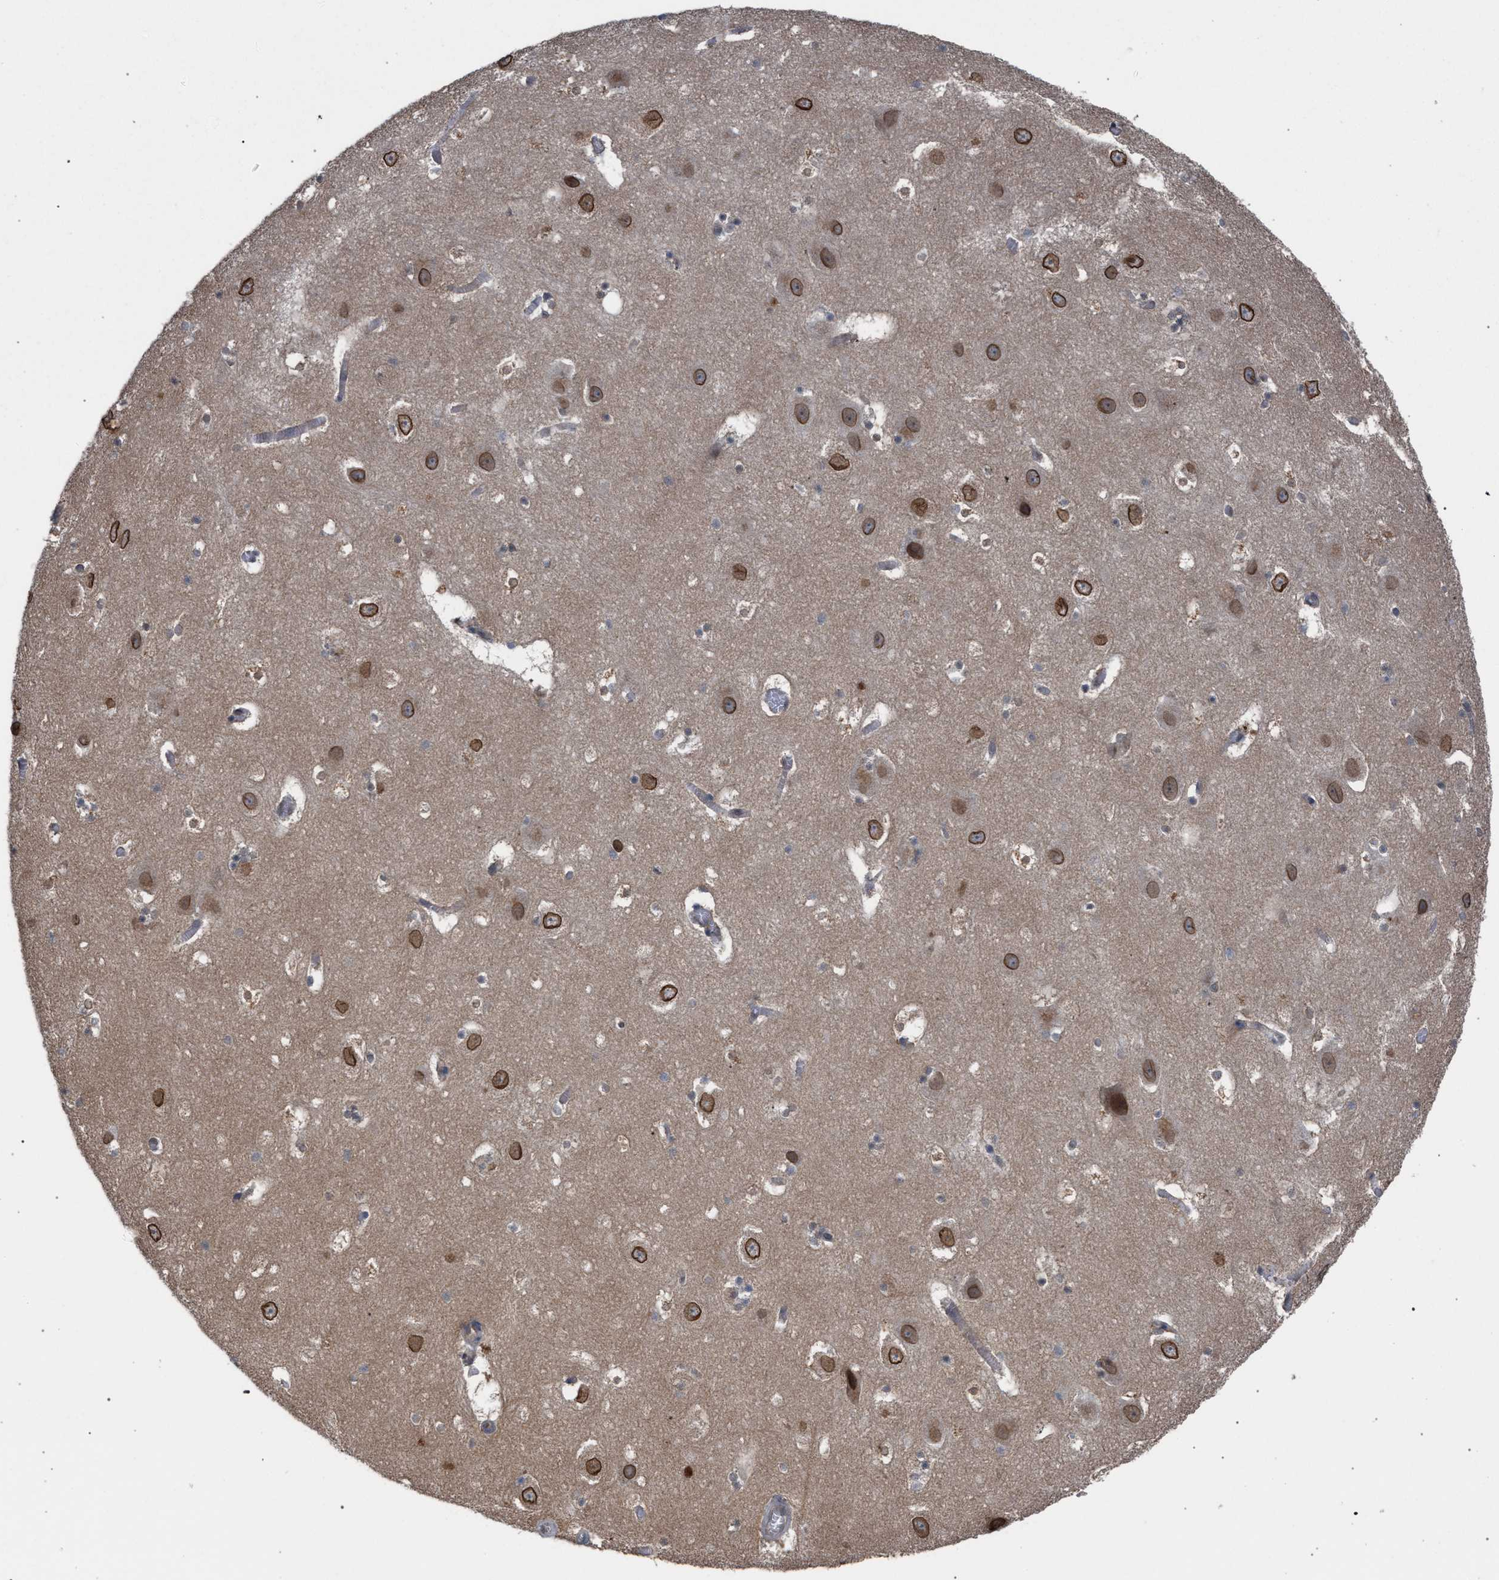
{"staining": {"intensity": "negative", "quantity": "none", "location": "none"}, "tissue": "hippocampus", "cell_type": "Glial cells", "image_type": "normal", "snomed": [{"axis": "morphology", "description": "Normal tissue, NOS"}, {"axis": "topography", "description": "Hippocampus"}], "caption": "Hippocampus was stained to show a protein in brown. There is no significant positivity in glial cells. (Brightfield microscopy of DAB (3,3'-diaminobenzidine) immunohistochemistry at high magnification).", "gene": "ARPC5L", "patient": {"sex": "male", "age": 45}}